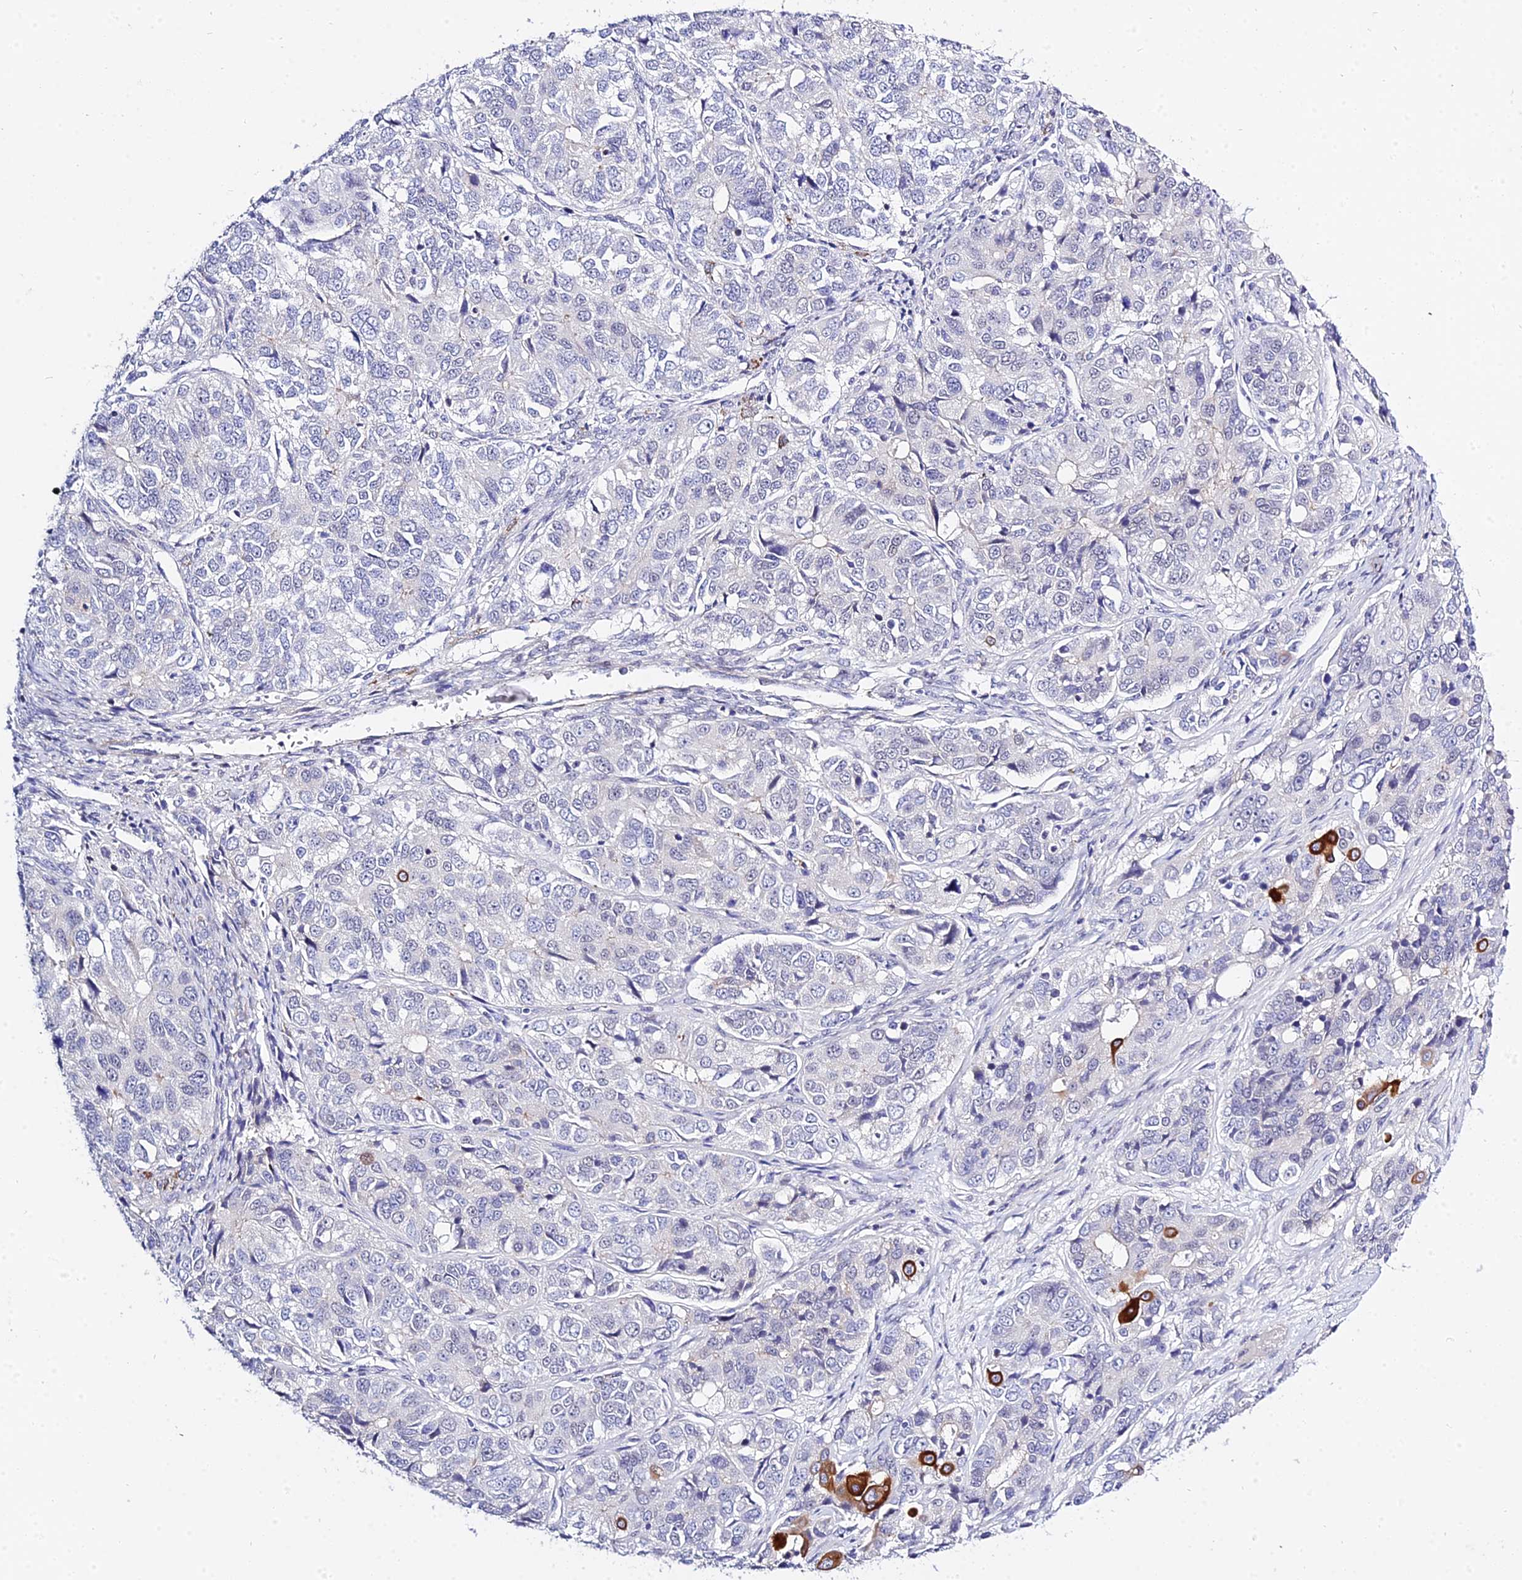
{"staining": {"intensity": "negative", "quantity": "none", "location": "none"}, "tissue": "ovarian cancer", "cell_type": "Tumor cells", "image_type": "cancer", "snomed": [{"axis": "morphology", "description": "Carcinoma, endometroid"}, {"axis": "topography", "description": "Ovary"}], "caption": "Endometroid carcinoma (ovarian) was stained to show a protein in brown. There is no significant positivity in tumor cells.", "gene": "ZNF628", "patient": {"sex": "female", "age": 51}}